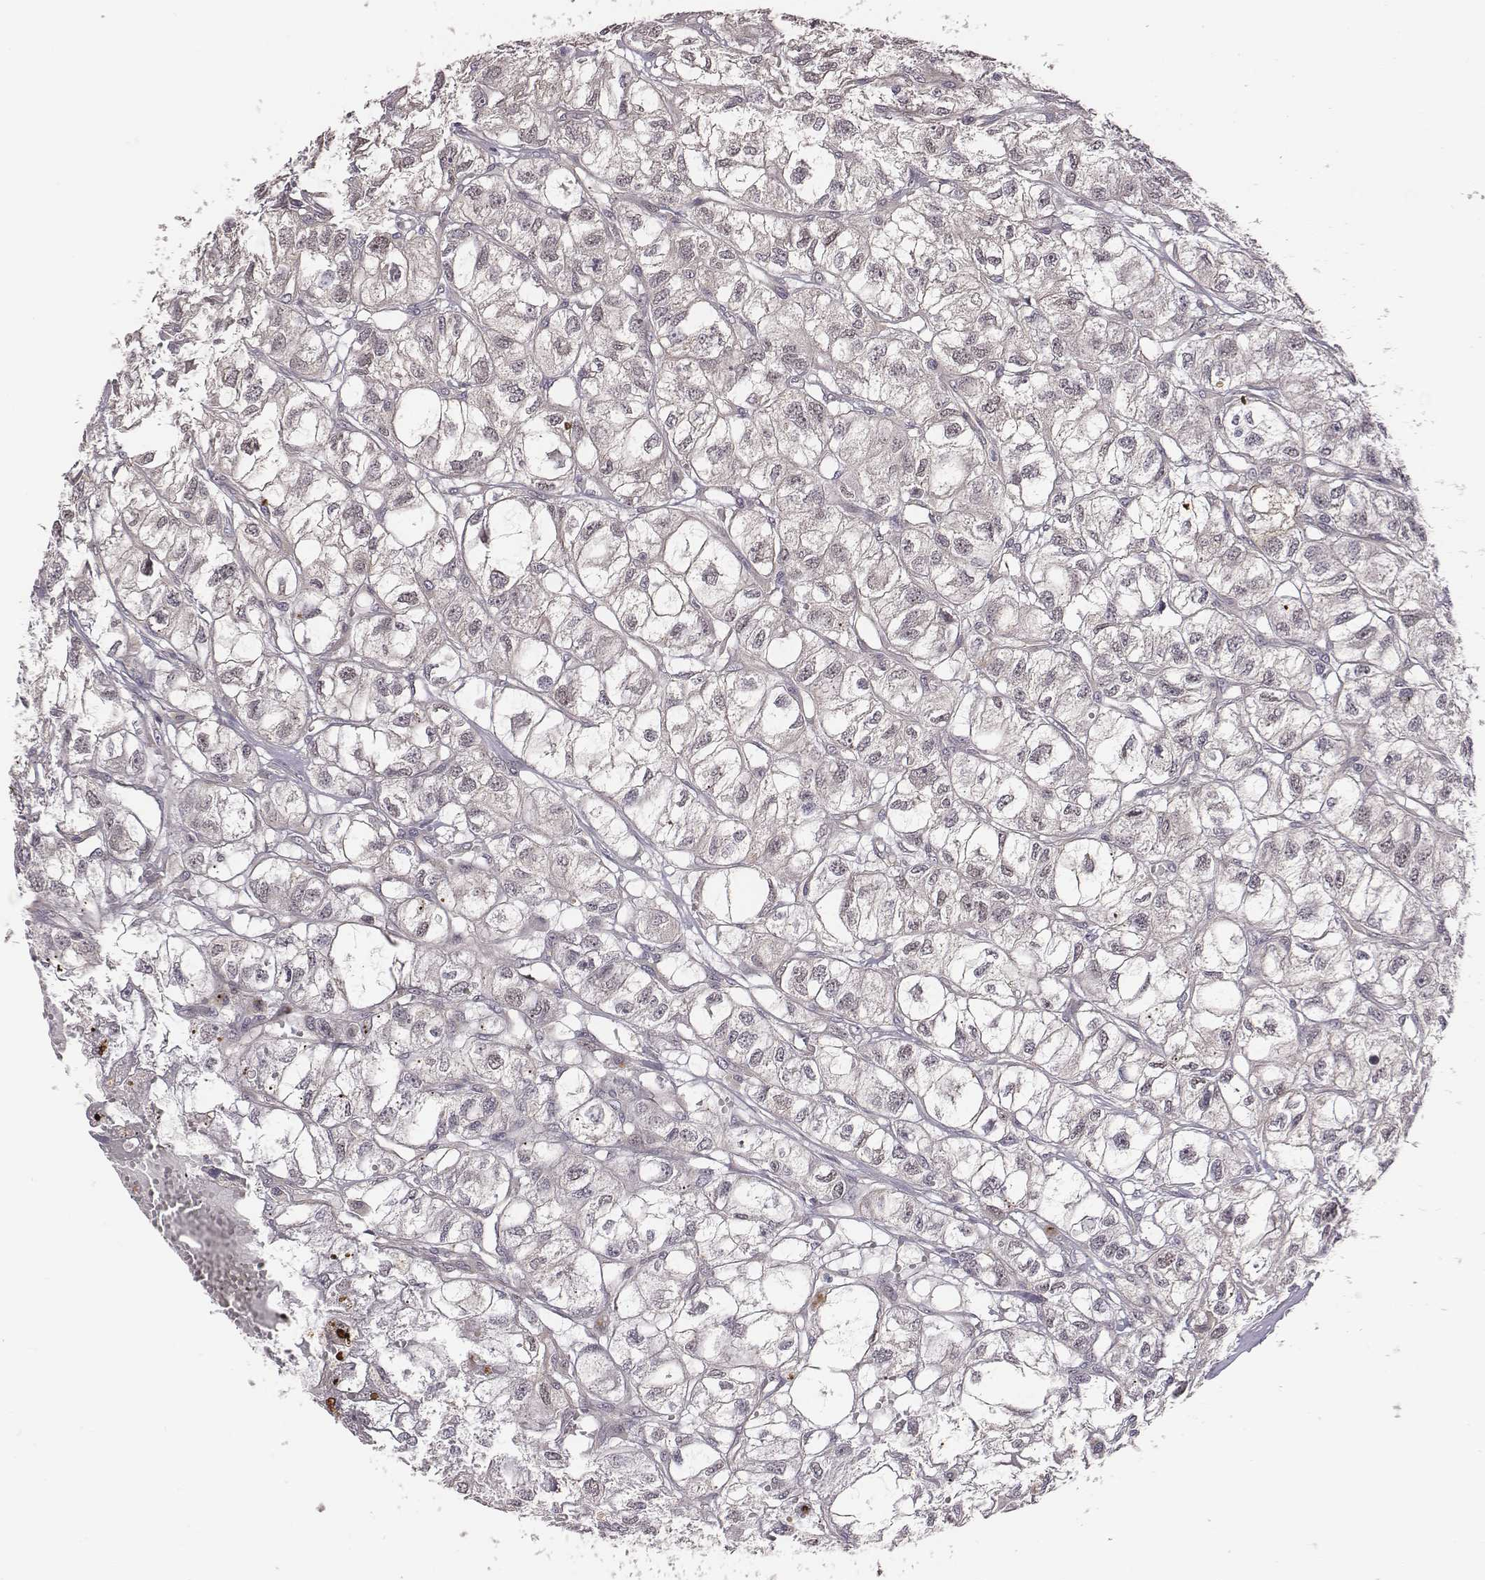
{"staining": {"intensity": "negative", "quantity": "none", "location": "none"}, "tissue": "renal cancer", "cell_type": "Tumor cells", "image_type": "cancer", "snomed": [{"axis": "morphology", "description": "Adenocarcinoma, NOS"}, {"axis": "topography", "description": "Kidney"}], "caption": "Renal cancer (adenocarcinoma) stained for a protein using IHC displays no positivity tumor cells.", "gene": "SMURF2", "patient": {"sex": "male", "age": 56}}